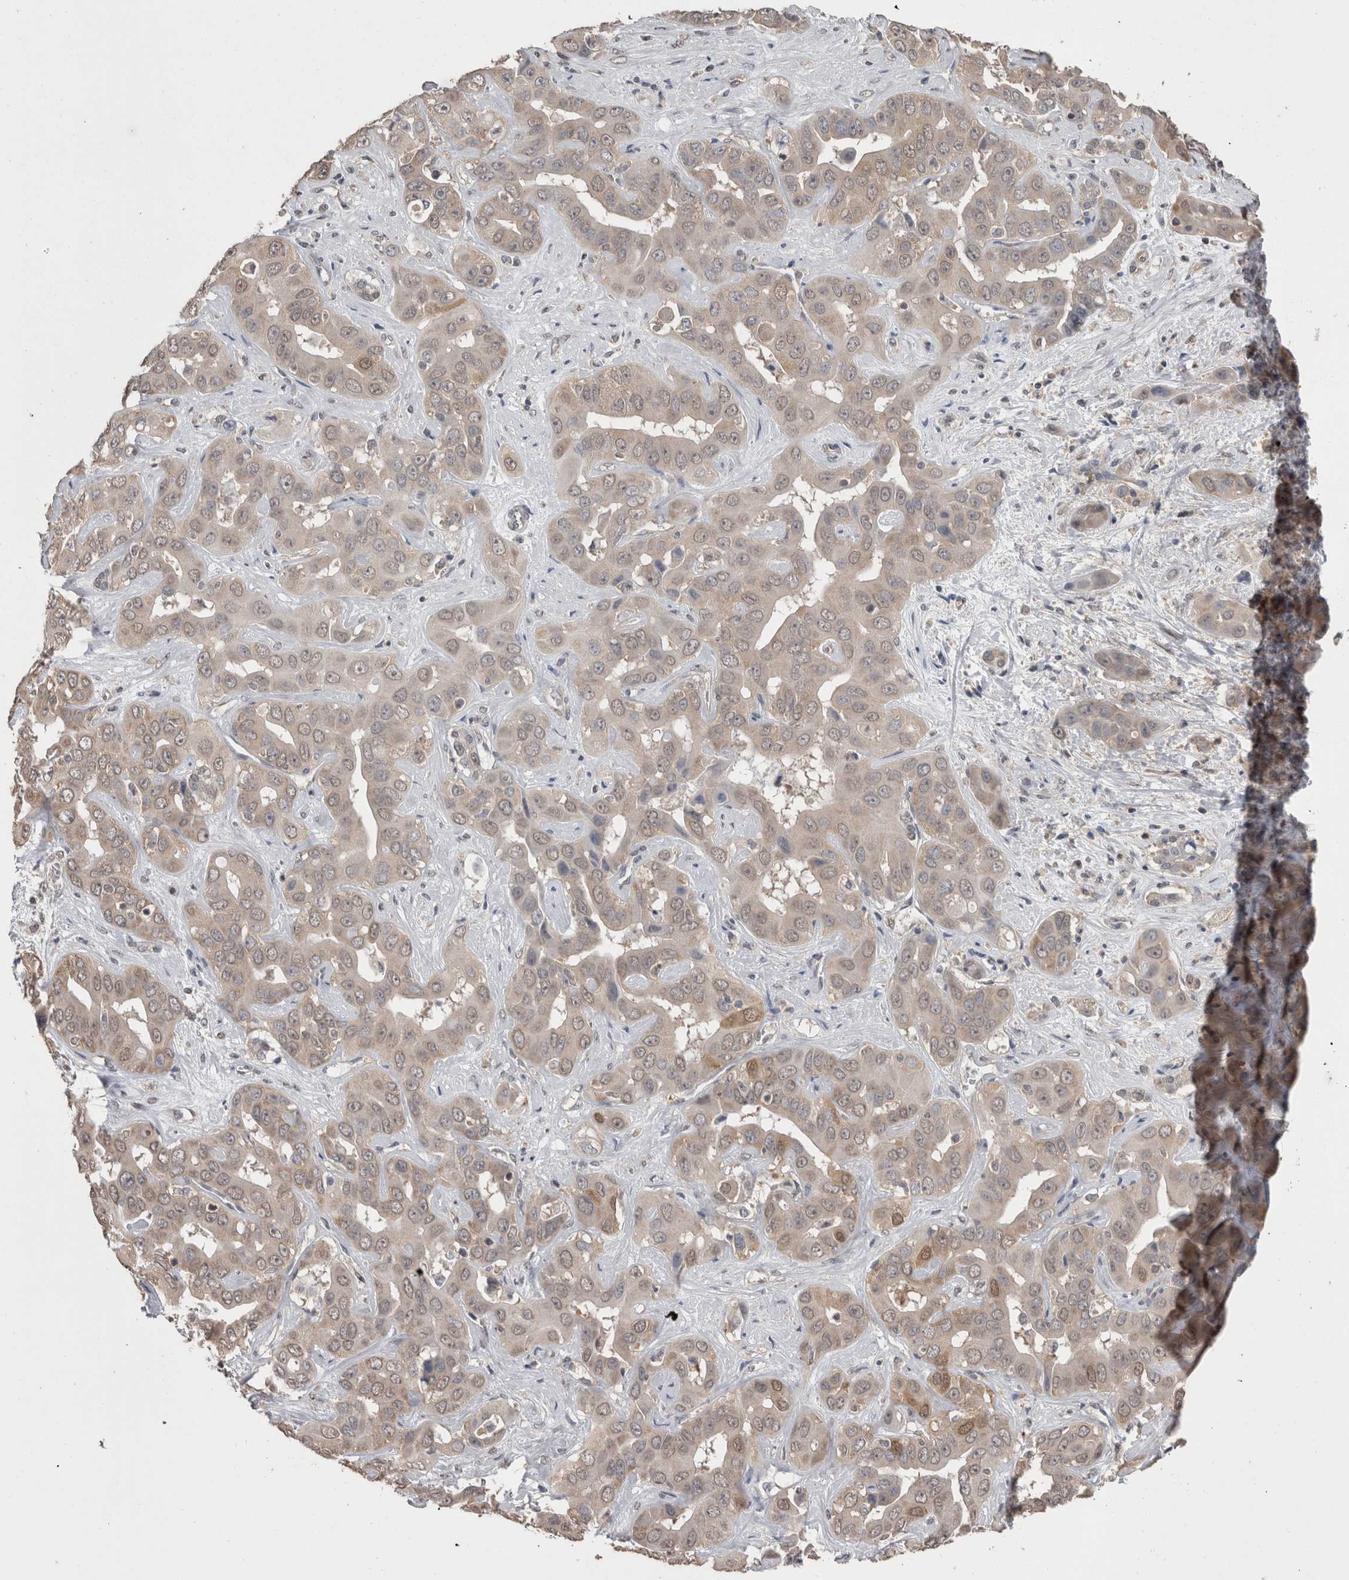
{"staining": {"intensity": "weak", "quantity": ">75%", "location": "cytoplasmic/membranous"}, "tissue": "liver cancer", "cell_type": "Tumor cells", "image_type": "cancer", "snomed": [{"axis": "morphology", "description": "Cholangiocarcinoma"}, {"axis": "topography", "description": "Liver"}], "caption": "Human cholangiocarcinoma (liver) stained for a protein (brown) demonstrates weak cytoplasmic/membranous positive staining in approximately >75% of tumor cells.", "gene": "DDX6", "patient": {"sex": "female", "age": 52}}